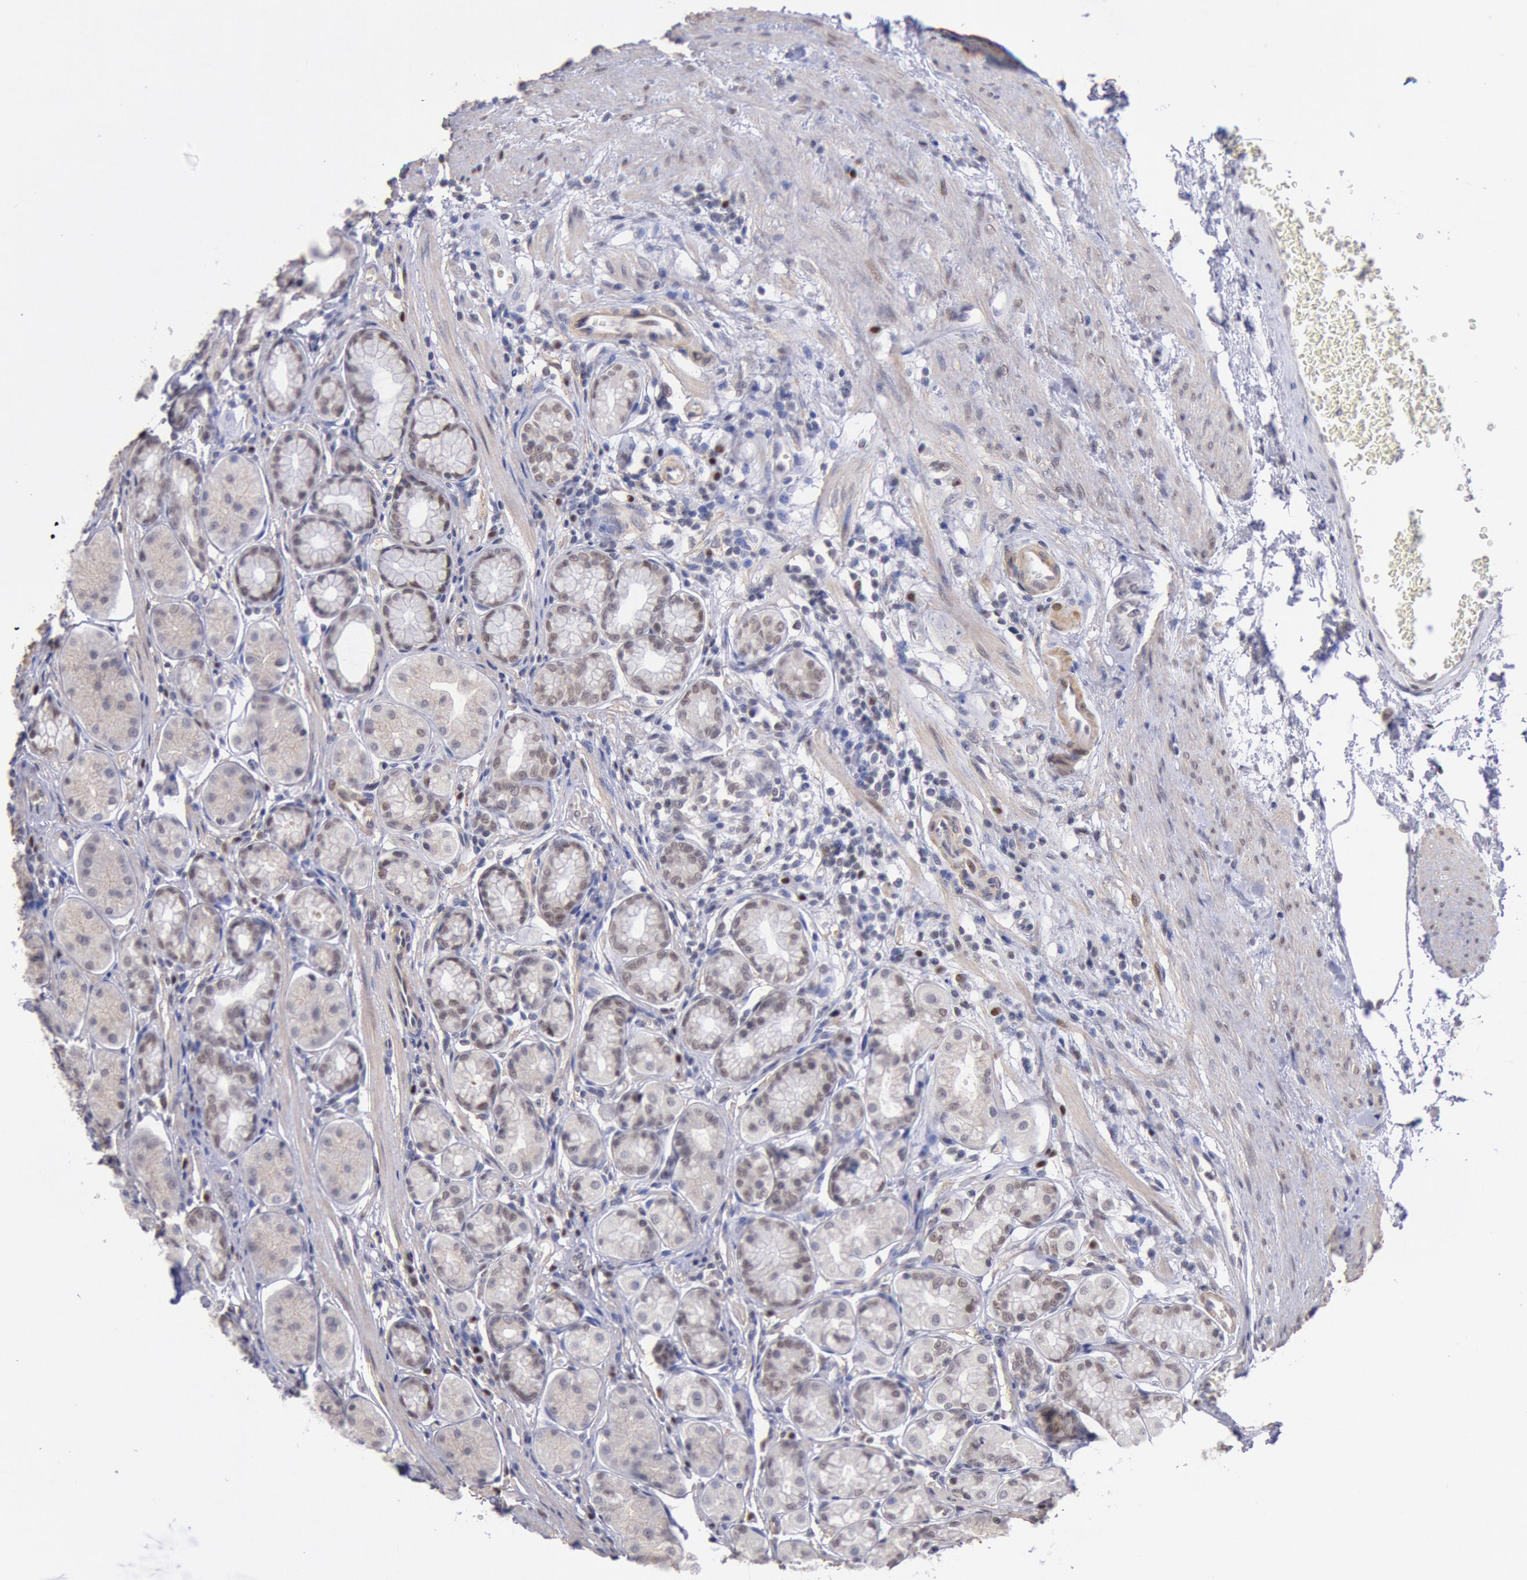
{"staining": {"intensity": "weak", "quantity": "25%-75%", "location": "cytoplasmic/membranous,nuclear"}, "tissue": "stomach", "cell_type": "Glandular cells", "image_type": "normal", "snomed": [{"axis": "morphology", "description": "Normal tissue, NOS"}, {"axis": "topography", "description": "Stomach"}, {"axis": "topography", "description": "Stomach, lower"}], "caption": "High-magnification brightfield microscopy of benign stomach stained with DAB (brown) and counterstained with hematoxylin (blue). glandular cells exhibit weak cytoplasmic/membranous,nuclear positivity is present in about25%-75% of cells.", "gene": "MYH6", "patient": {"sex": "male", "age": 76}}